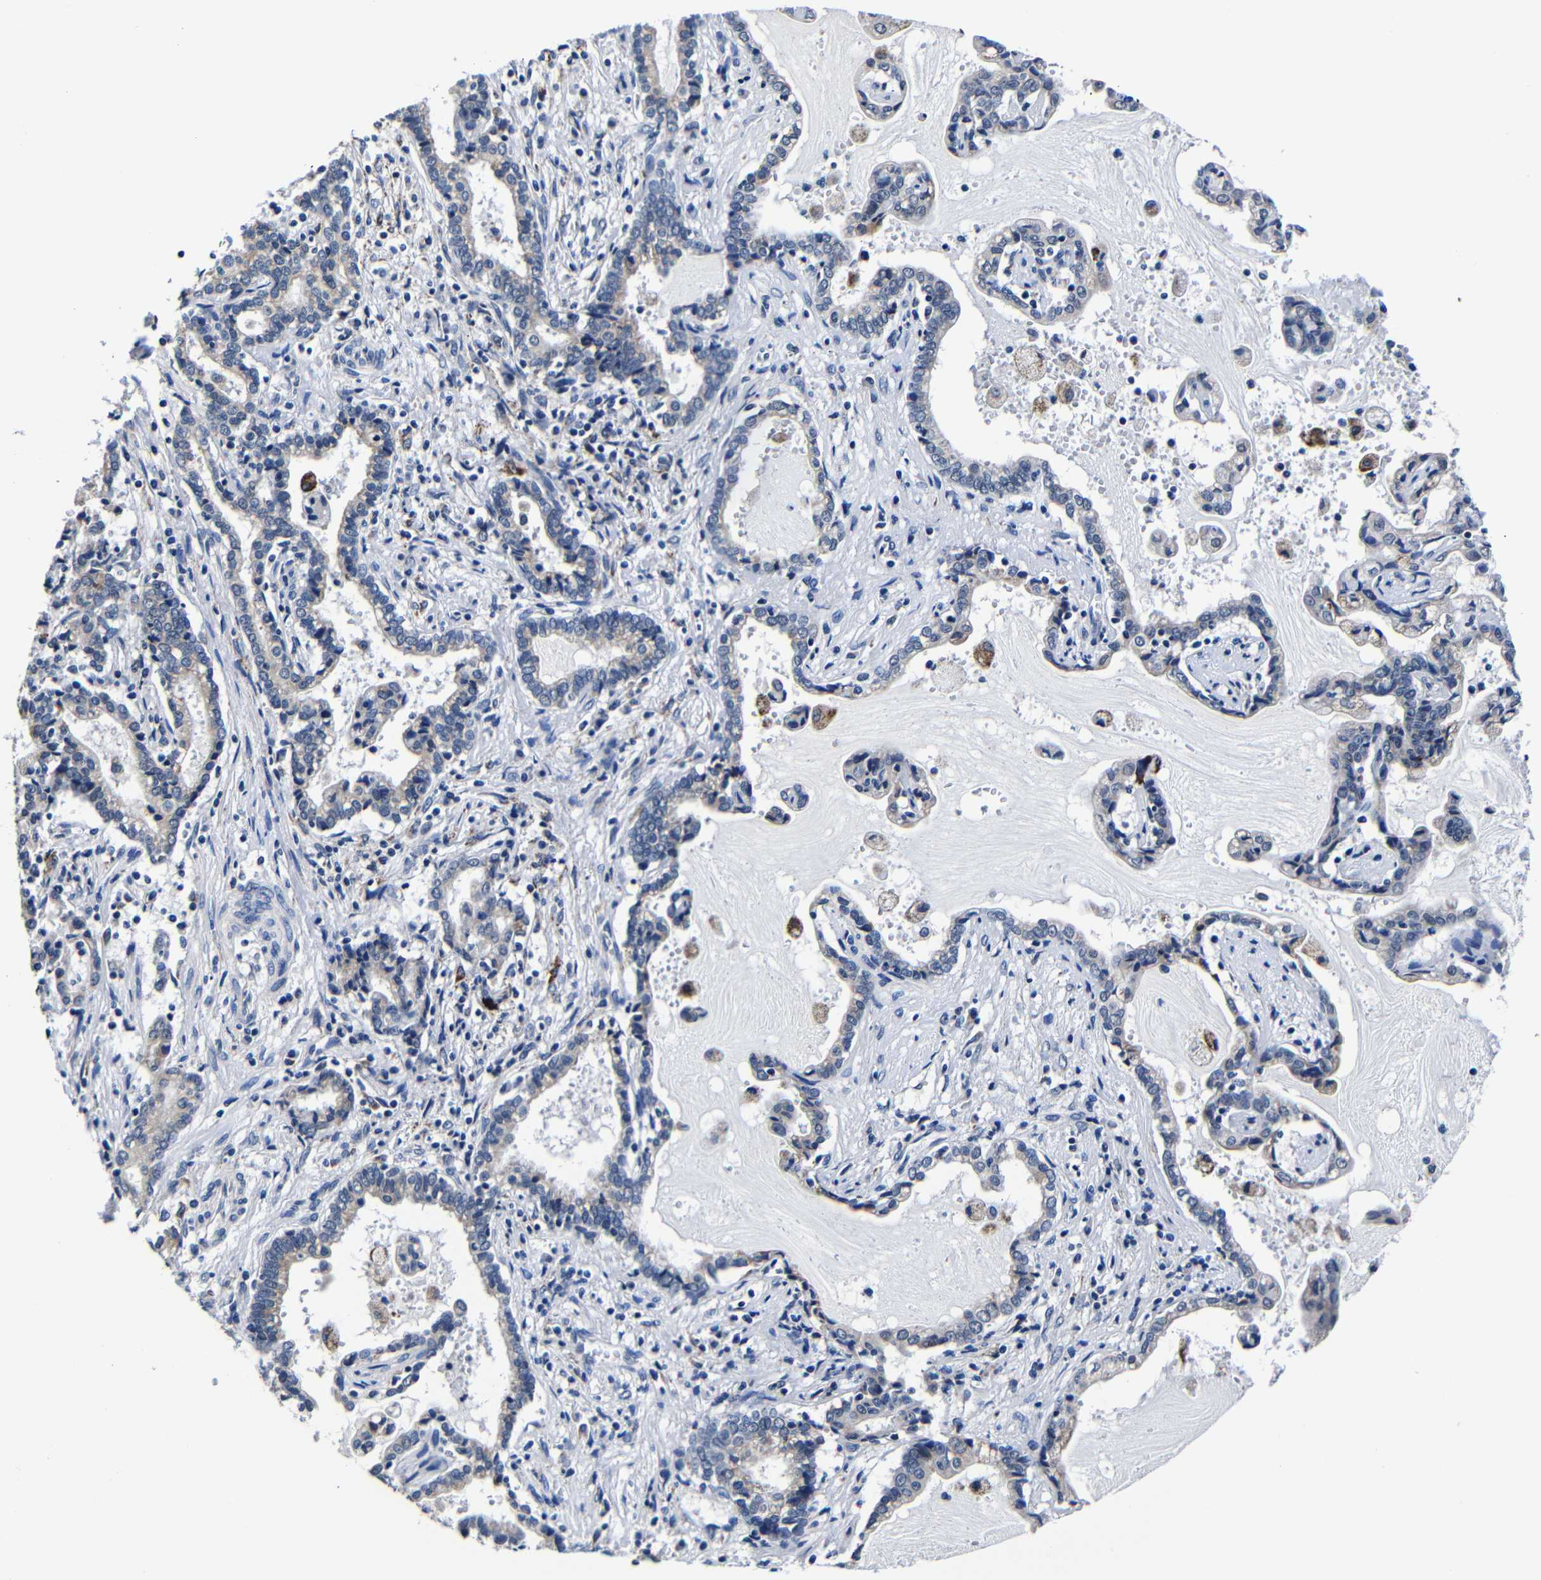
{"staining": {"intensity": "weak", "quantity": "<25%", "location": "cytoplasmic/membranous"}, "tissue": "liver cancer", "cell_type": "Tumor cells", "image_type": "cancer", "snomed": [{"axis": "morphology", "description": "Cholangiocarcinoma"}, {"axis": "topography", "description": "Liver"}], "caption": "Tumor cells are negative for brown protein staining in liver cancer.", "gene": "DEPP1", "patient": {"sex": "male", "age": 57}}